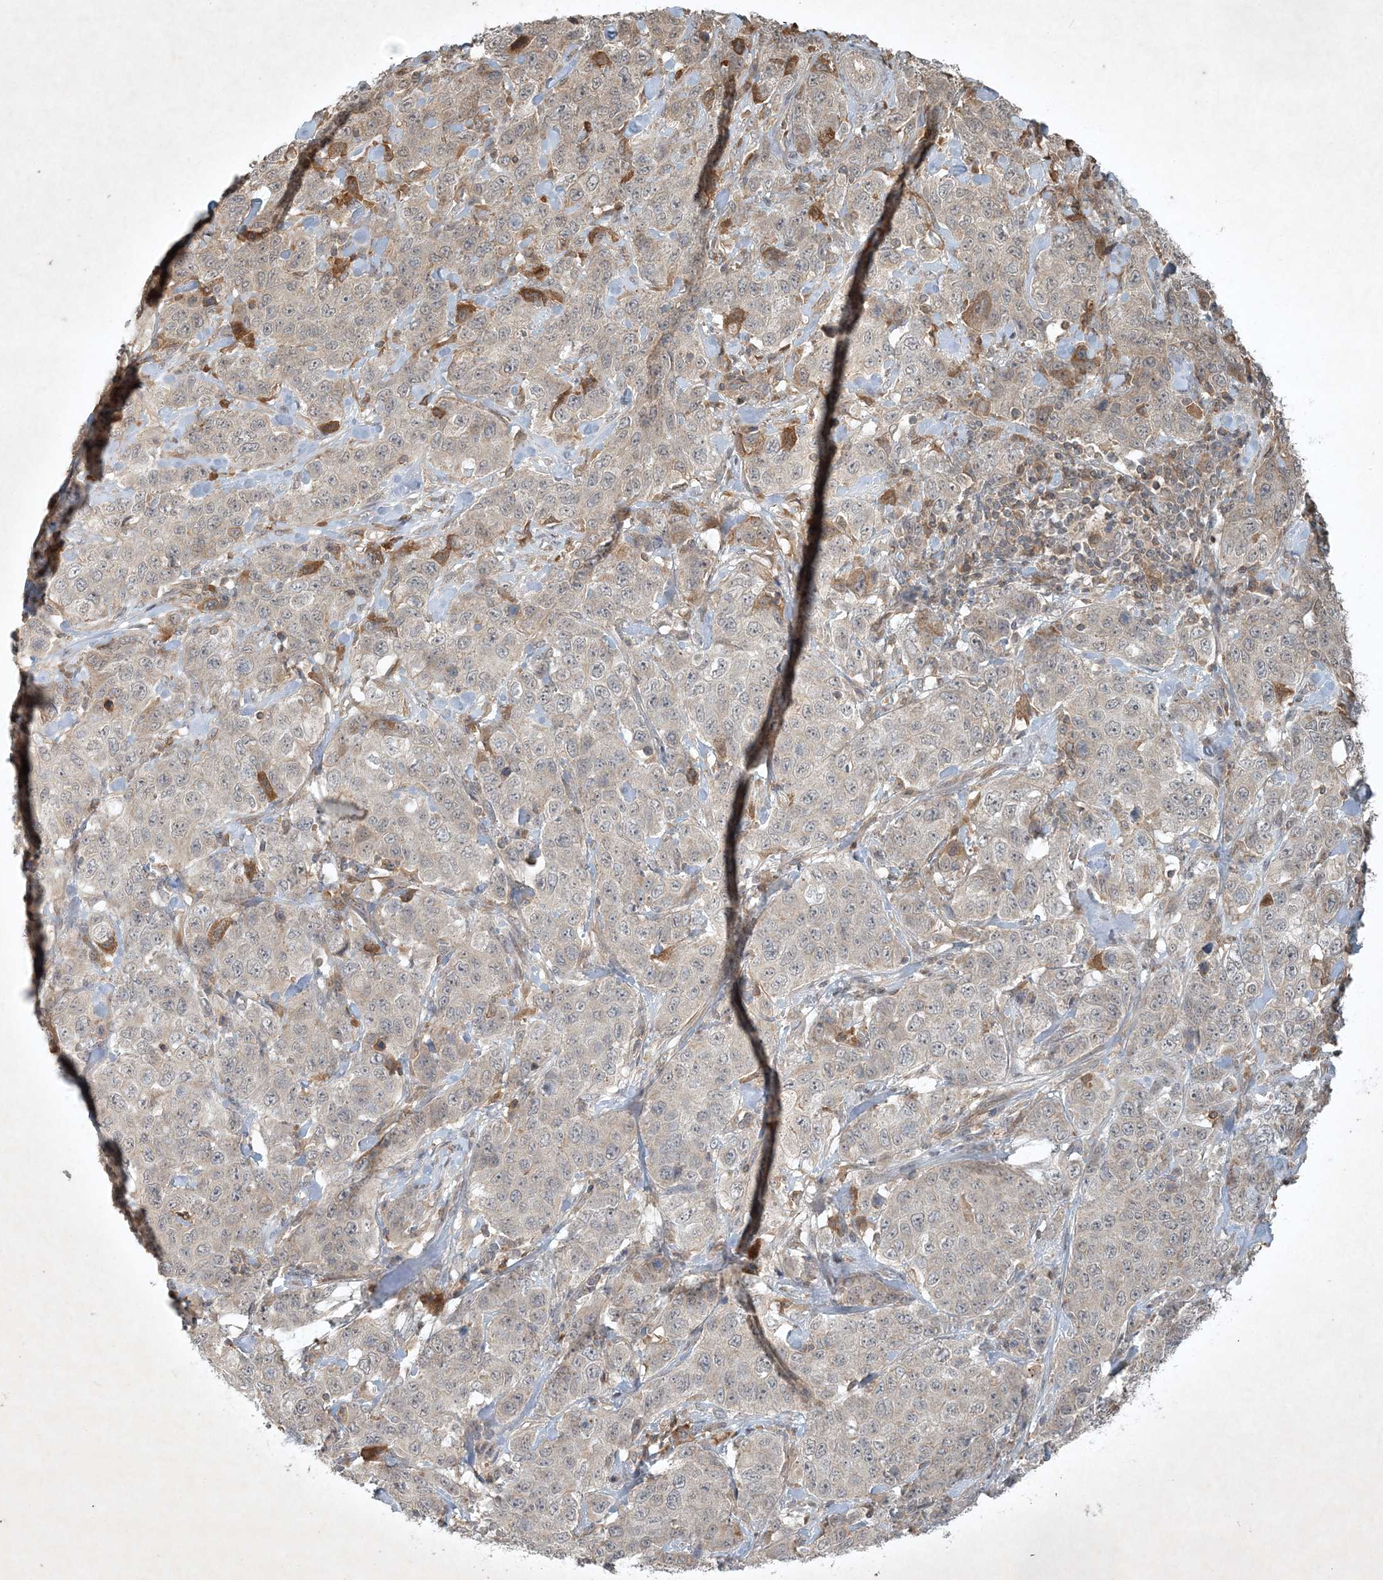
{"staining": {"intensity": "negative", "quantity": "none", "location": "none"}, "tissue": "stomach cancer", "cell_type": "Tumor cells", "image_type": "cancer", "snomed": [{"axis": "morphology", "description": "Adenocarcinoma, NOS"}, {"axis": "topography", "description": "Stomach"}], "caption": "This is an immunohistochemistry photomicrograph of human adenocarcinoma (stomach). There is no expression in tumor cells.", "gene": "TNFAIP6", "patient": {"sex": "male", "age": 48}}